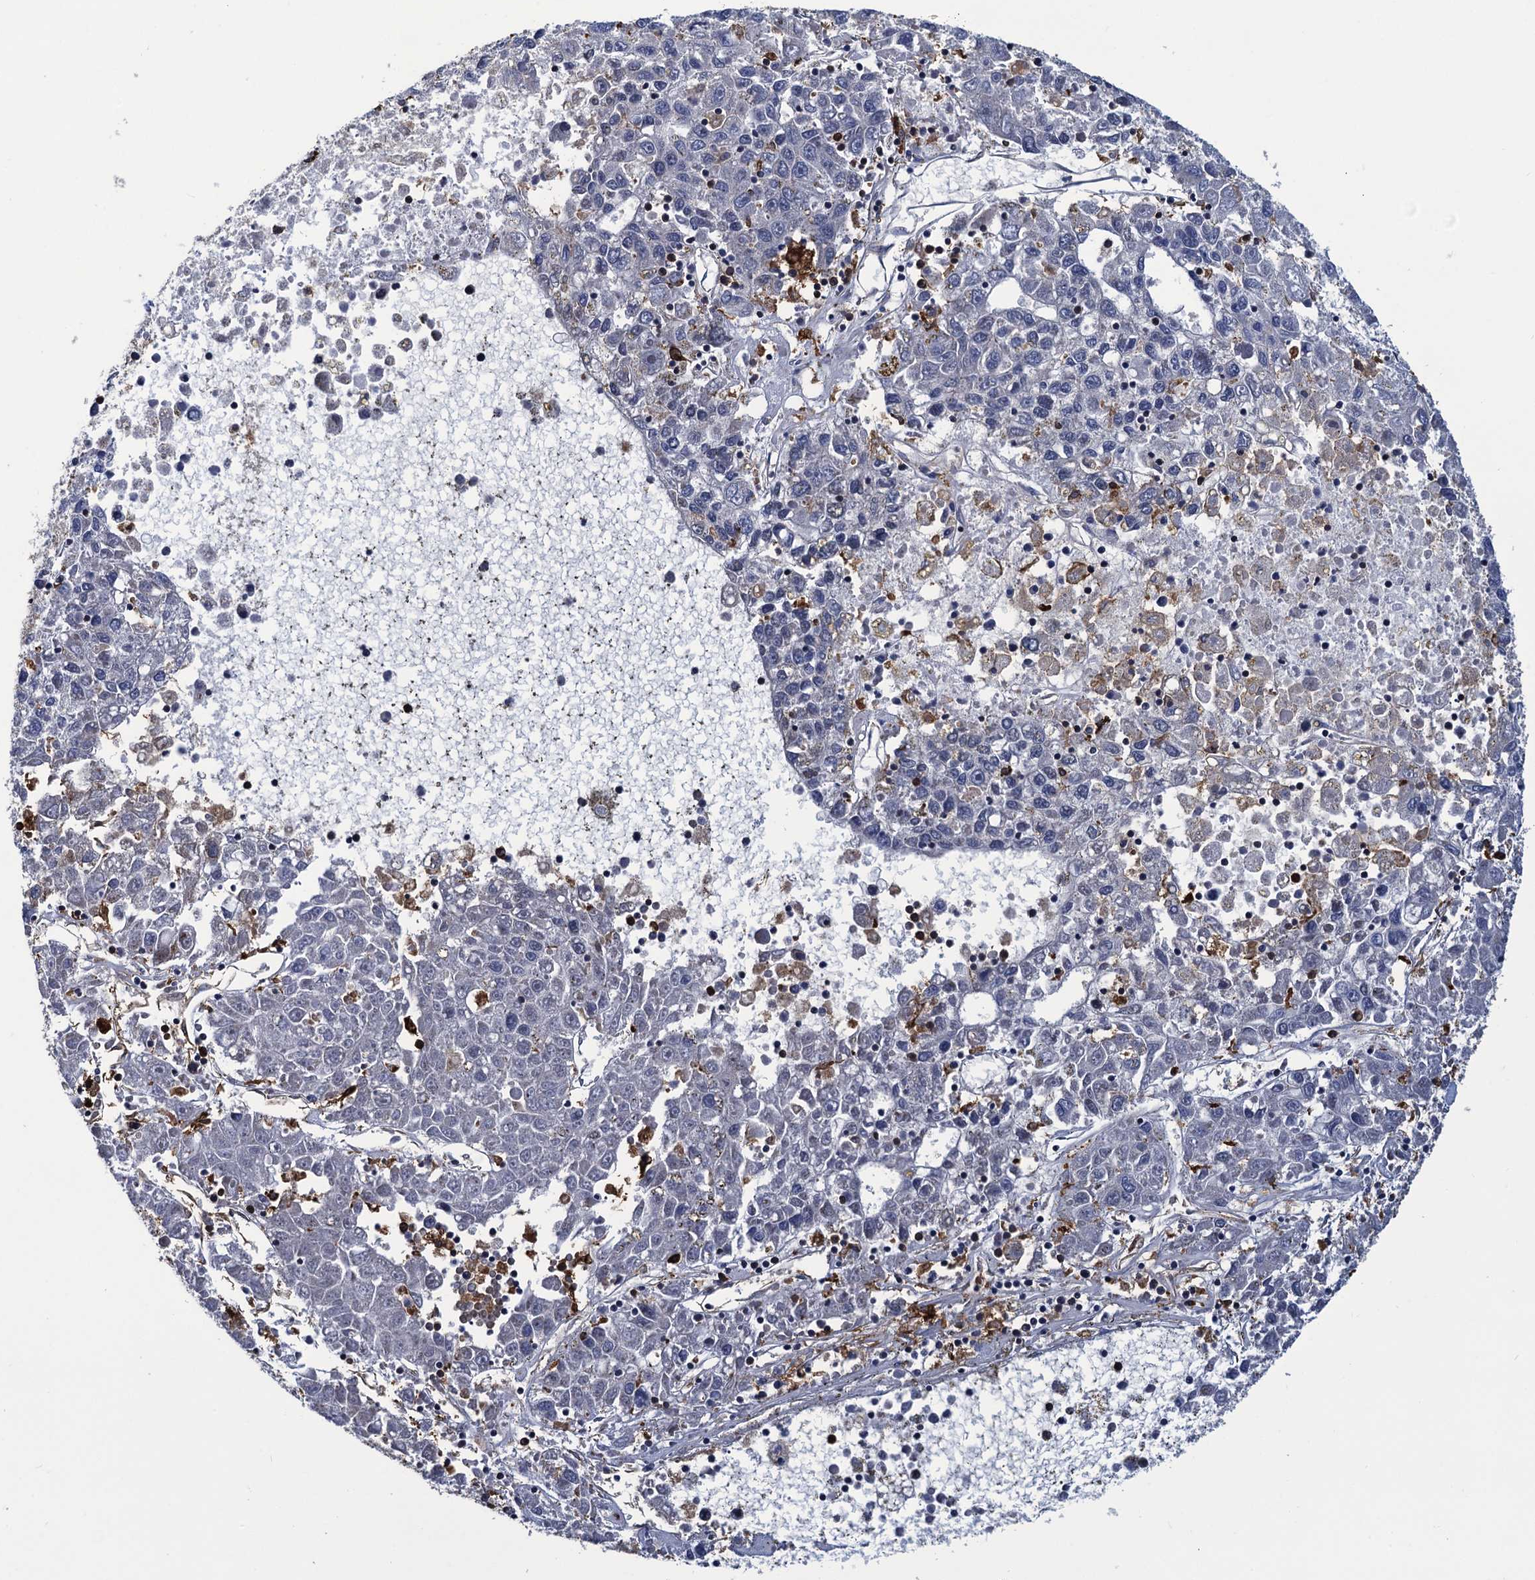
{"staining": {"intensity": "negative", "quantity": "none", "location": "none"}, "tissue": "liver cancer", "cell_type": "Tumor cells", "image_type": "cancer", "snomed": [{"axis": "morphology", "description": "Carcinoma, Hepatocellular, NOS"}, {"axis": "topography", "description": "Liver"}], "caption": "Protein analysis of liver cancer demonstrates no significant expression in tumor cells. The staining is performed using DAB brown chromogen with nuclei counter-stained in using hematoxylin.", "gene": "DNHD1", "patient": {"sex": "male", "age": 49}}